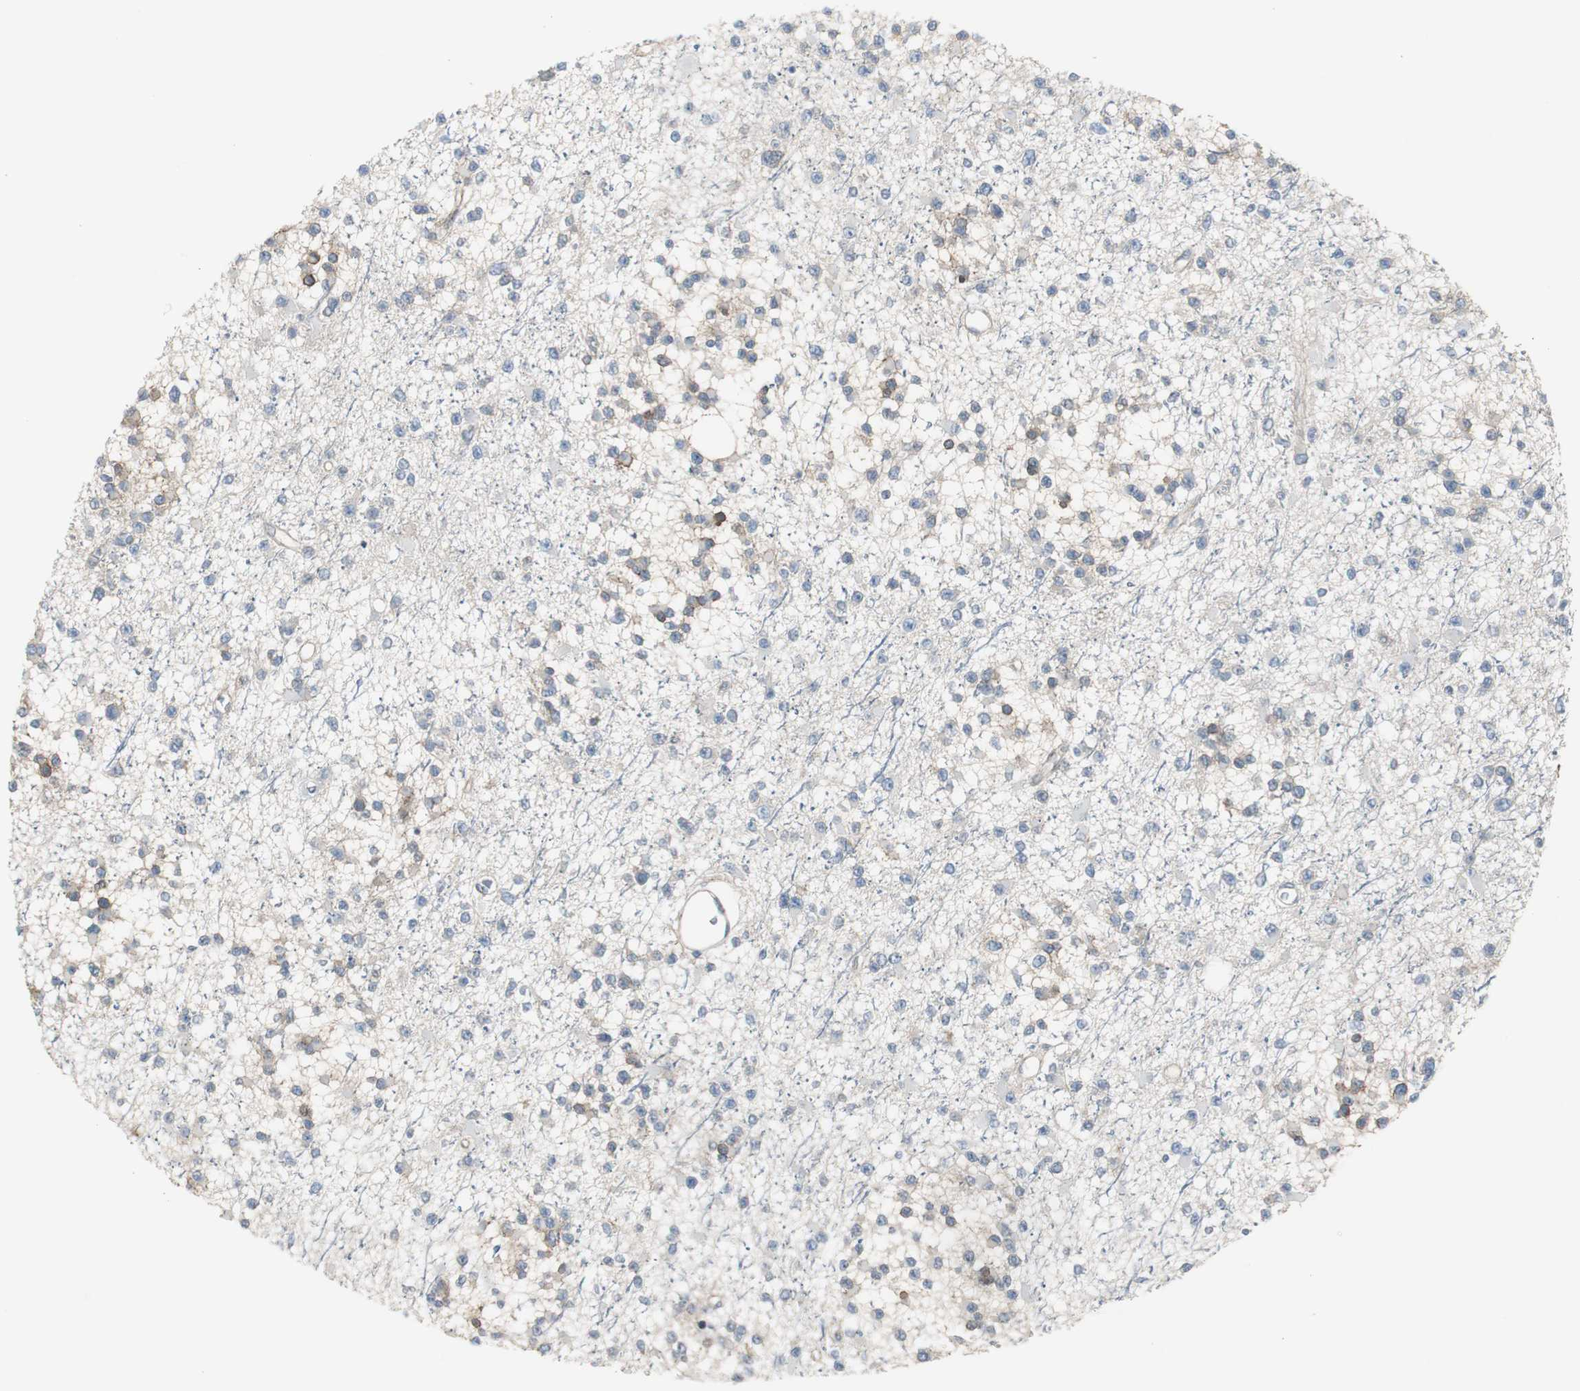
{"staining": {"intensity": "weak", "quantity": "<25%", "location": "cytoplasmic/membranous"}, "tissue": "glioma", "cell_type": "Tumor cells", "image_type": "cancer", "snomed": [{"axis": "morphology", "description": "Glioma, malignant, Low grade"}, {"axis": "topography", "description": "Brain"}], "caption": "Immunohistochemistry image of glioma stained for a protein (brown), which displays no positivity in tumor cells.", "gene": "STXBP4", "patient": {"sex": "female", "age": 22}}